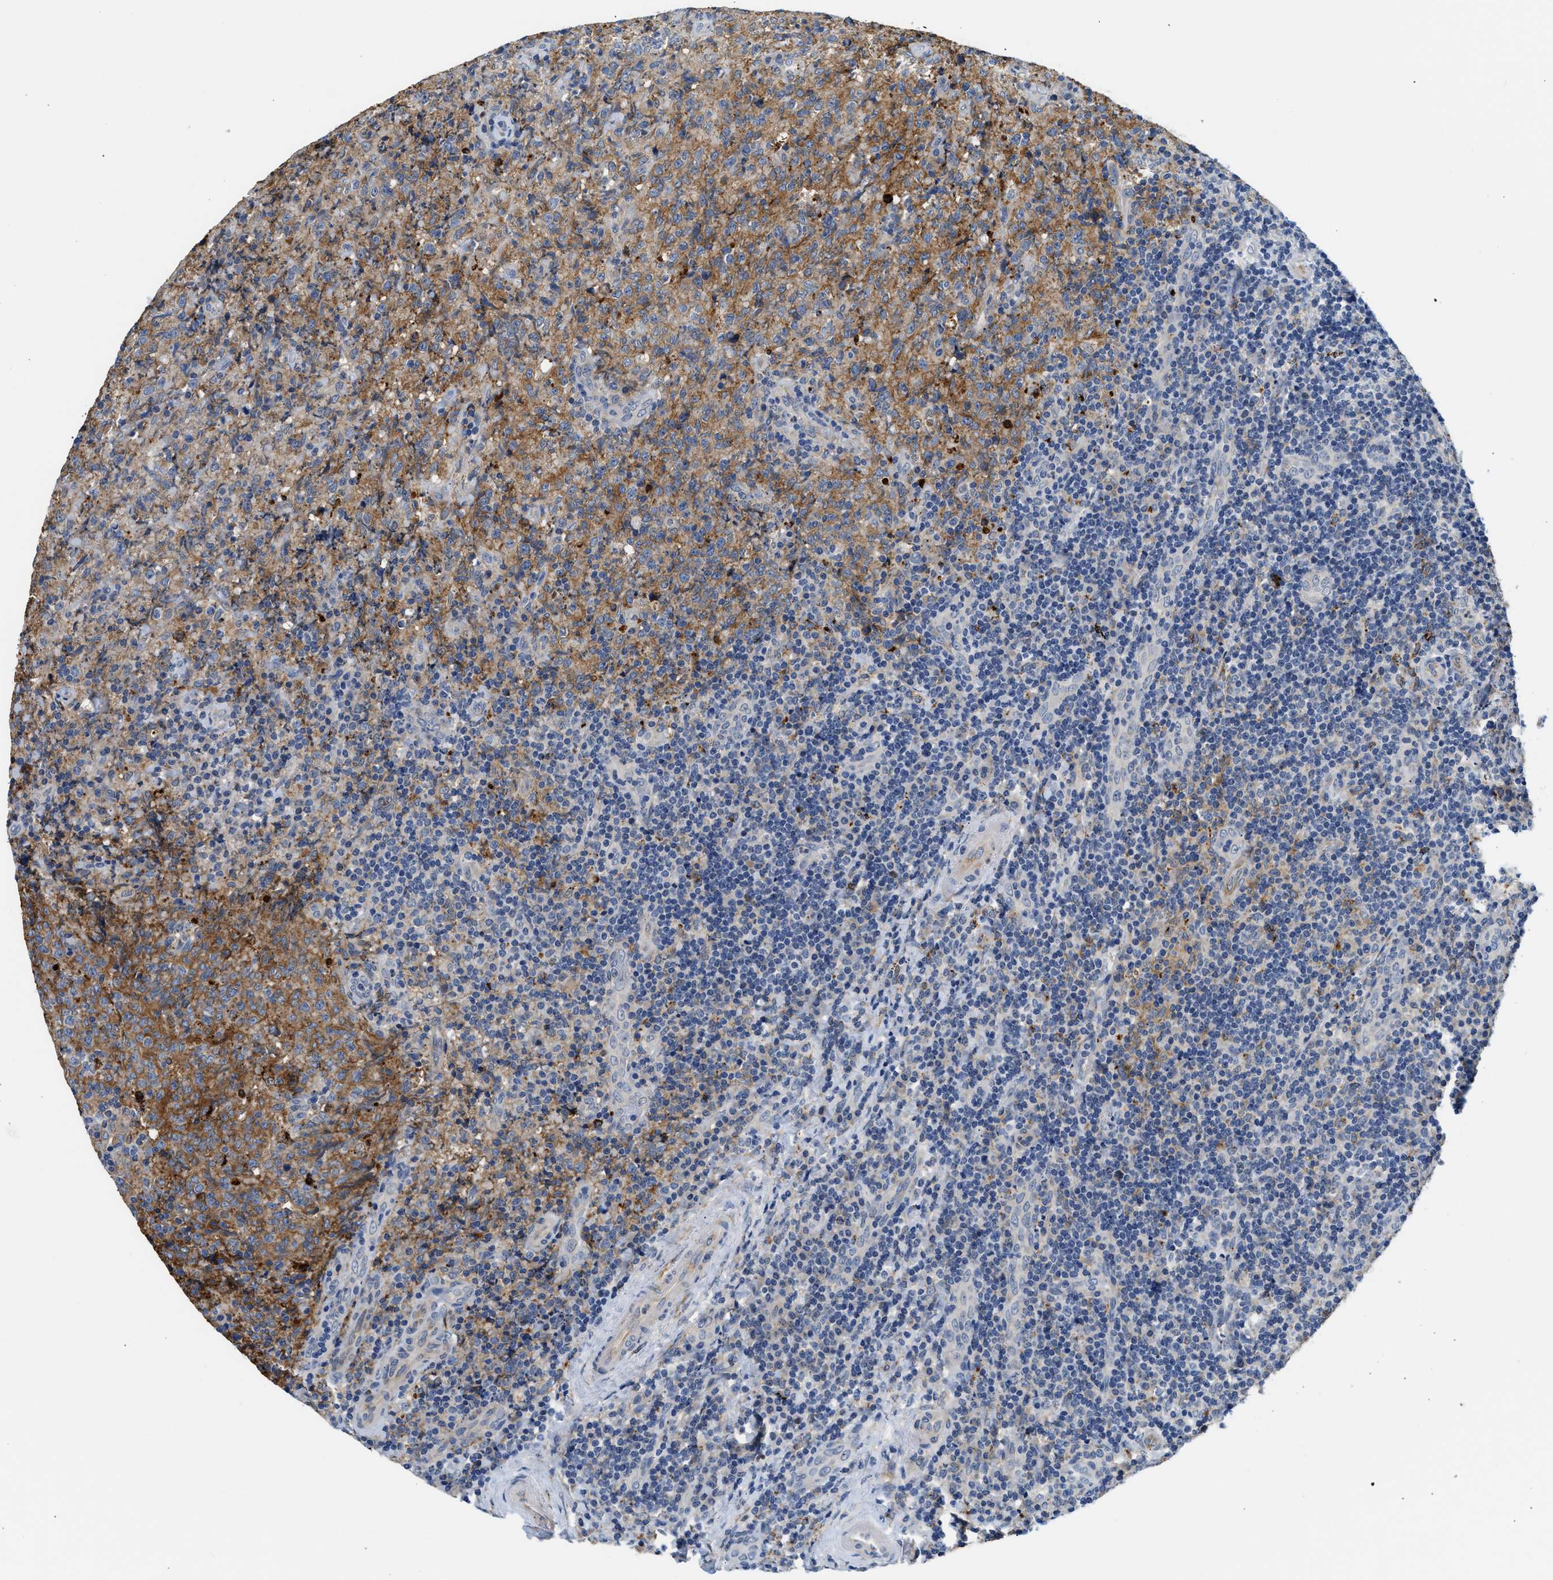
{"staining": {"intensity": "moderate", "quantity": "25%-75%", "location": "cytoplasmic/membranous"}, "tissue": "lymphoma", "cell_type": "Tumor cells", "image_type": "cancer", "snomed": [{"axis": "morphology", "description": "Malignant lymphoma, non-Hodgkin's type, High grade"}, {"axis": "topography", "description": "Tonsil"}], "caption": "Moderate cytoplasmic/membranous protein staining is seen in about 25%-75% of tumor cells in high-grade malignant lymphoma, non-Hodgkin's type.", "gene": "PPM1L", "patient": {"sex": "female", "age": 36}}